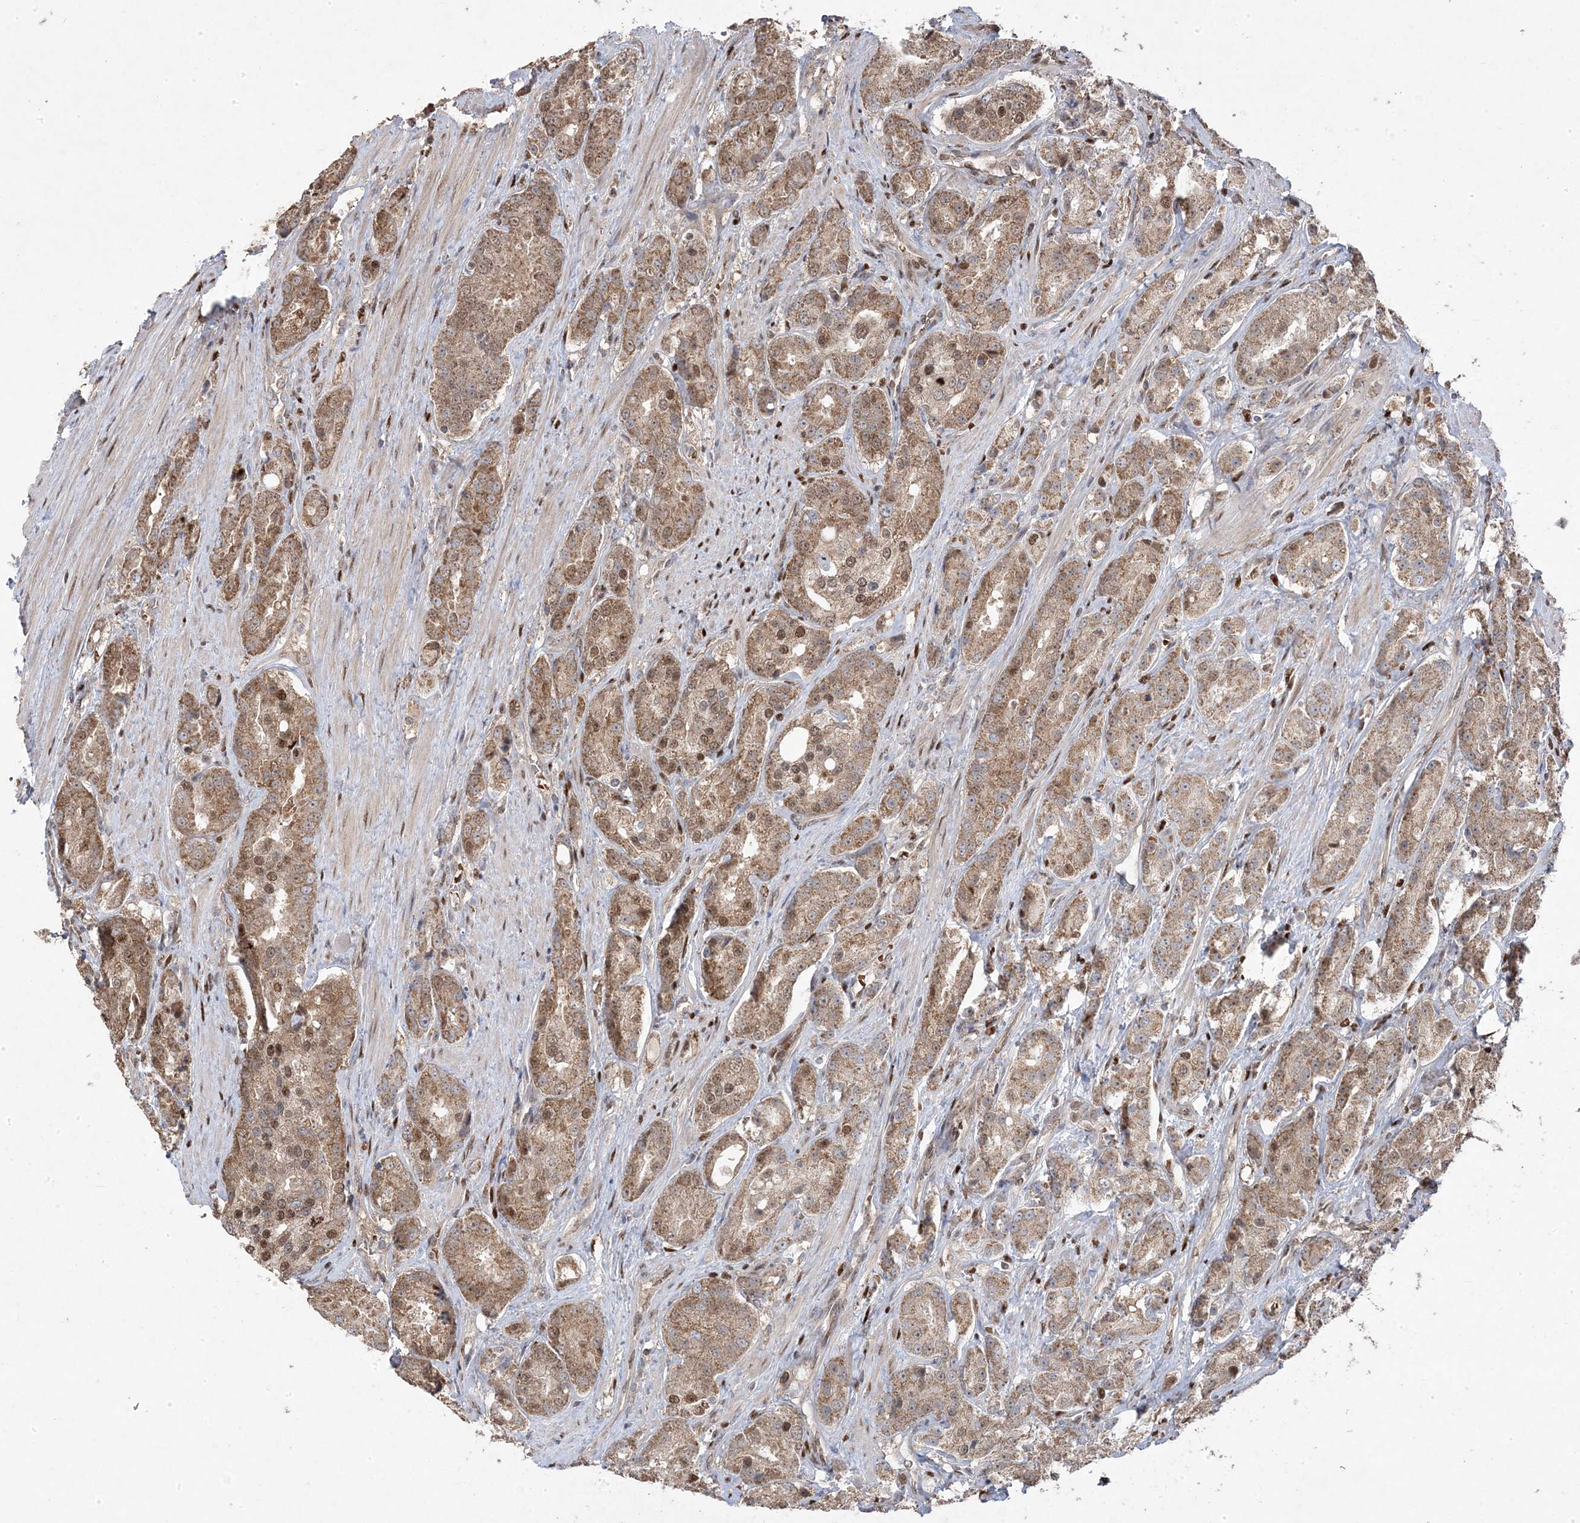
{"staining": {"intensity": "moderate", "quantity": ">75%", "location": "cytoplasmic/membranous,nuclear"}, "tissue": "prostate cancer", "cell_type": "Tumor cells", "image_type": "cancer", "snomed": [{"axis": "morphology", "description": "Adenocarcinoma, High grade"}, {"axis": "topography", "description": "Prostate"}], "caption": "Prostate cancer tissue demonstrates moderate cytoplasmic/membranous and nuclear staining in approximately >75% of tumor cells (Brightfield microscopy of DAB IHC at high magnification).", "gene": "PPOX", "patient": {"sex": "male", "age": 60}}